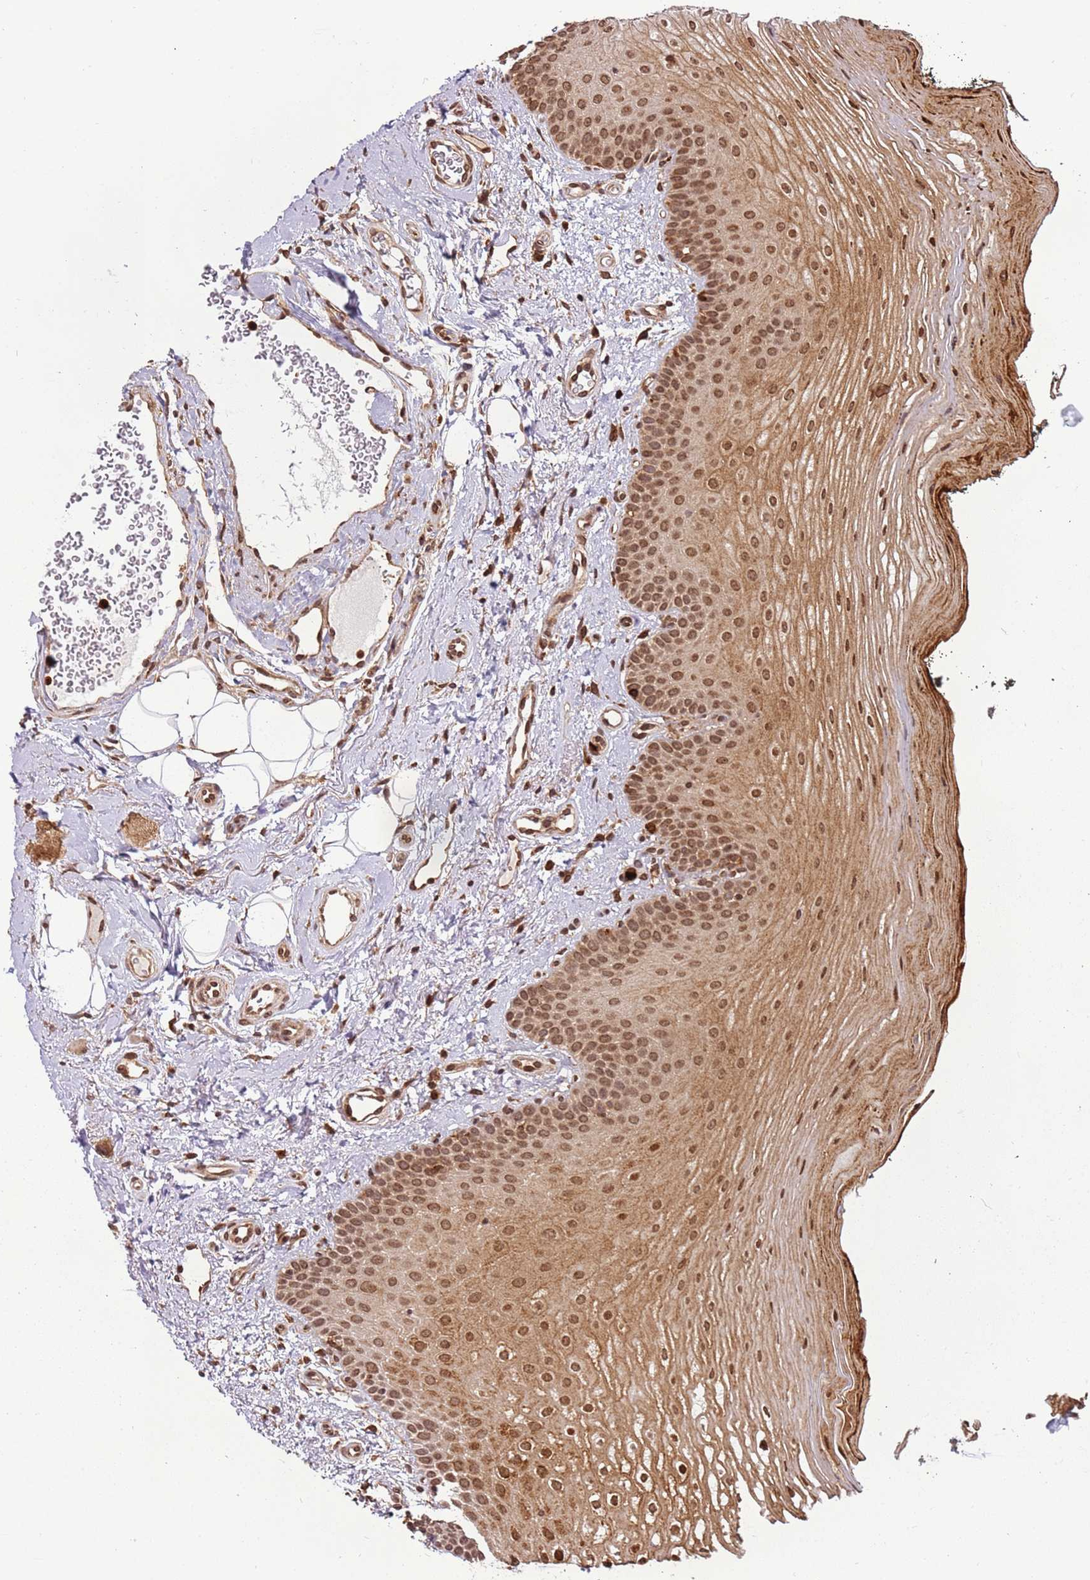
{"staining": {"intensity": "moderate", "quantity": ">75%", "location": "cytoplasmic/membranous,nuclear"}, "tissue": "oral mucosa", "cell_type": "Squamous epithelial cells", "image_type": "normal", "snomed": [{"axis": "morphology", "description": "No evidence of malignacy"}, {"axis": "topography", "description": "Oral tissue"}, {"axis": "topography", "description": "Head-Neck"}], "caption": "This micrograph displays normal oral mucosa stained with IHC to label a protein in brown. The cytoplasmic/membranous,nuclear of squamous epithelial cells show moderate positivity for the protein. Nuclei are counter-stained blue.", "gene": "CEP170", "patient": {"sex": "male", "age": 68}}